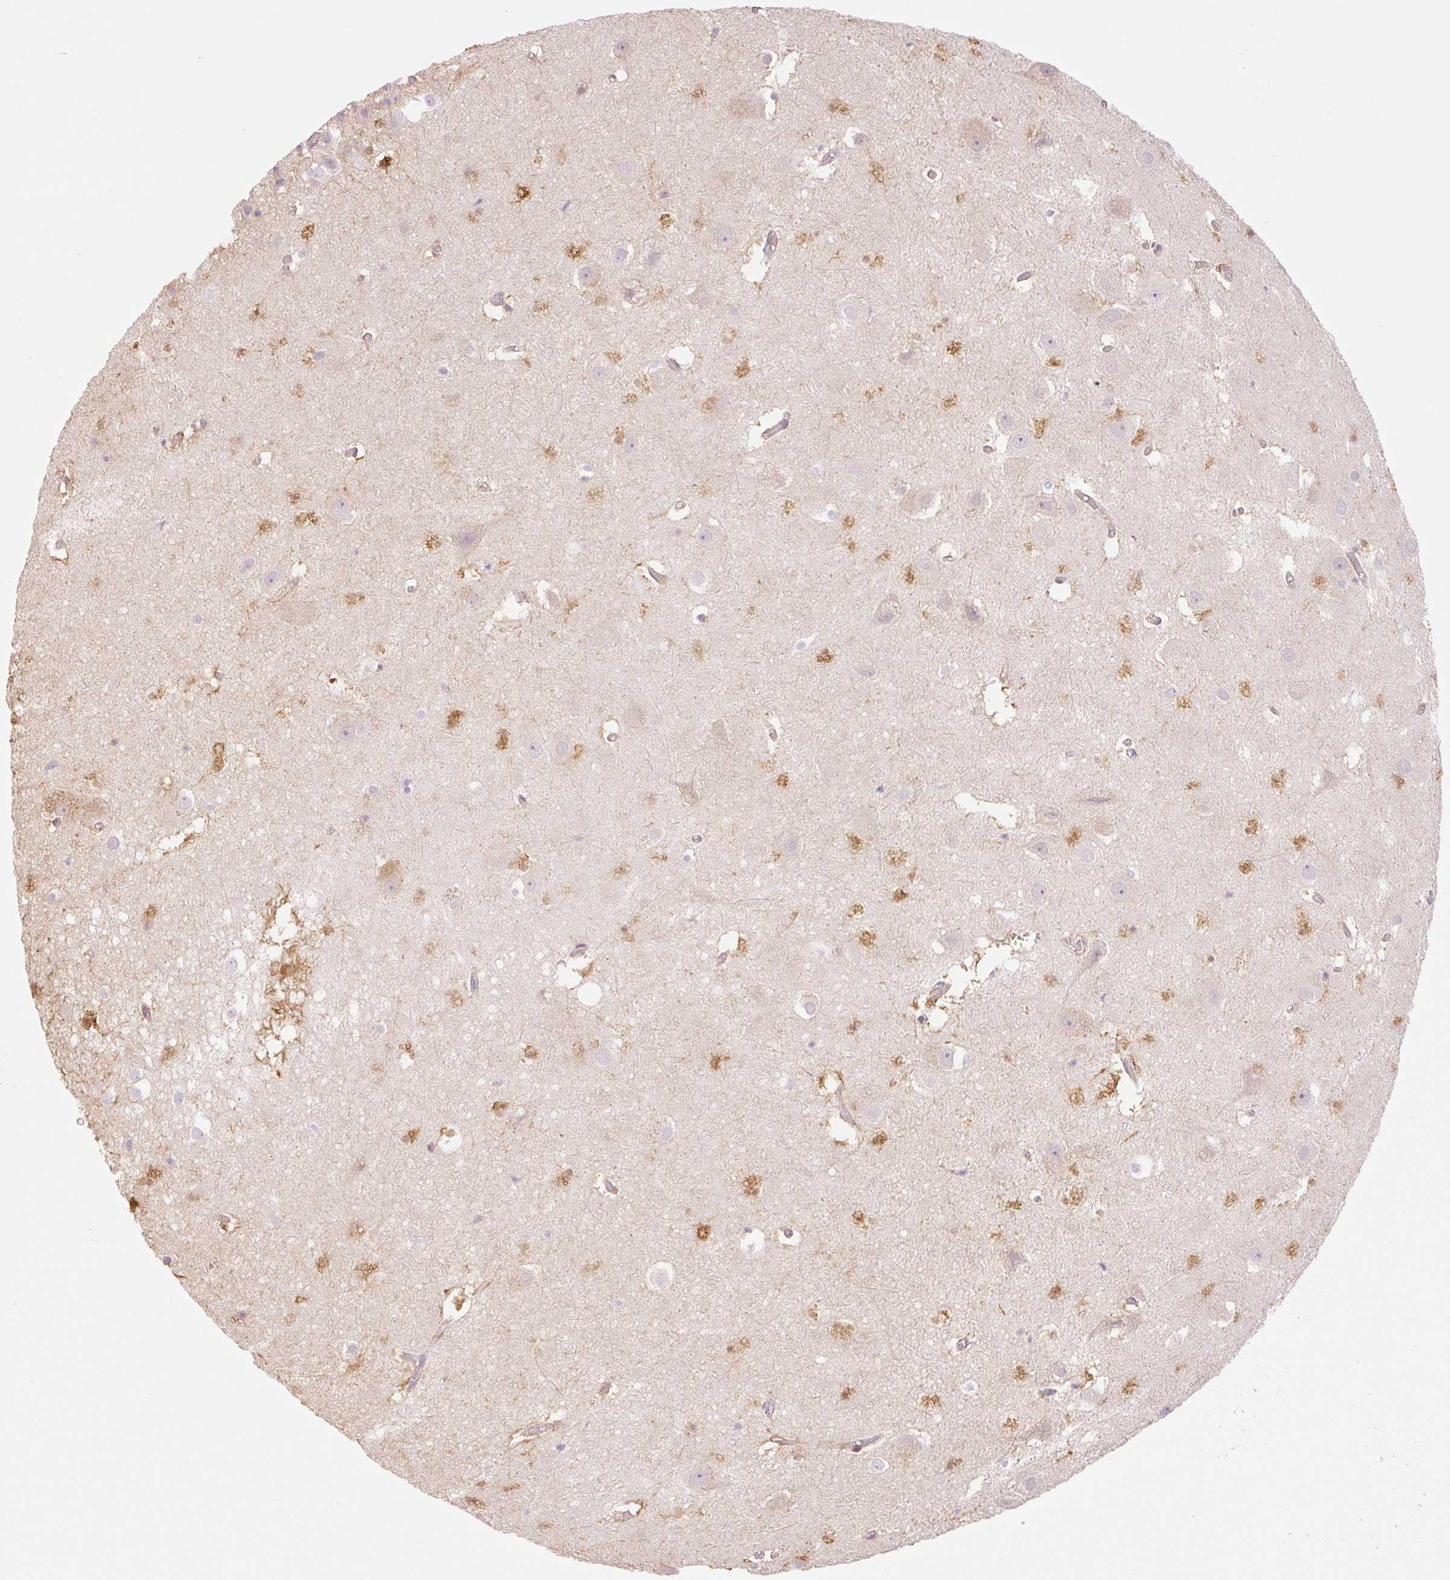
{"staining": {"intensity": "moderate", "quantity": "<25%", "location": "cytoplasmic/membranous"}, "tissue": "hippocampus", "cell_type": "Glial cells", "image_type": "normal", "snomed": [{"axis": "morphology", "description": "Normal tissue, NOS"}, {"axis": "topography", "description": "Hippocampus"}], "caption": "Protein staining displays moderate cytoplasmic/membranous expression in about <25% of glial cells in normal hippocampus.", "gene": "ZNF394", "patient": {"sex": "female", "age": 52}}